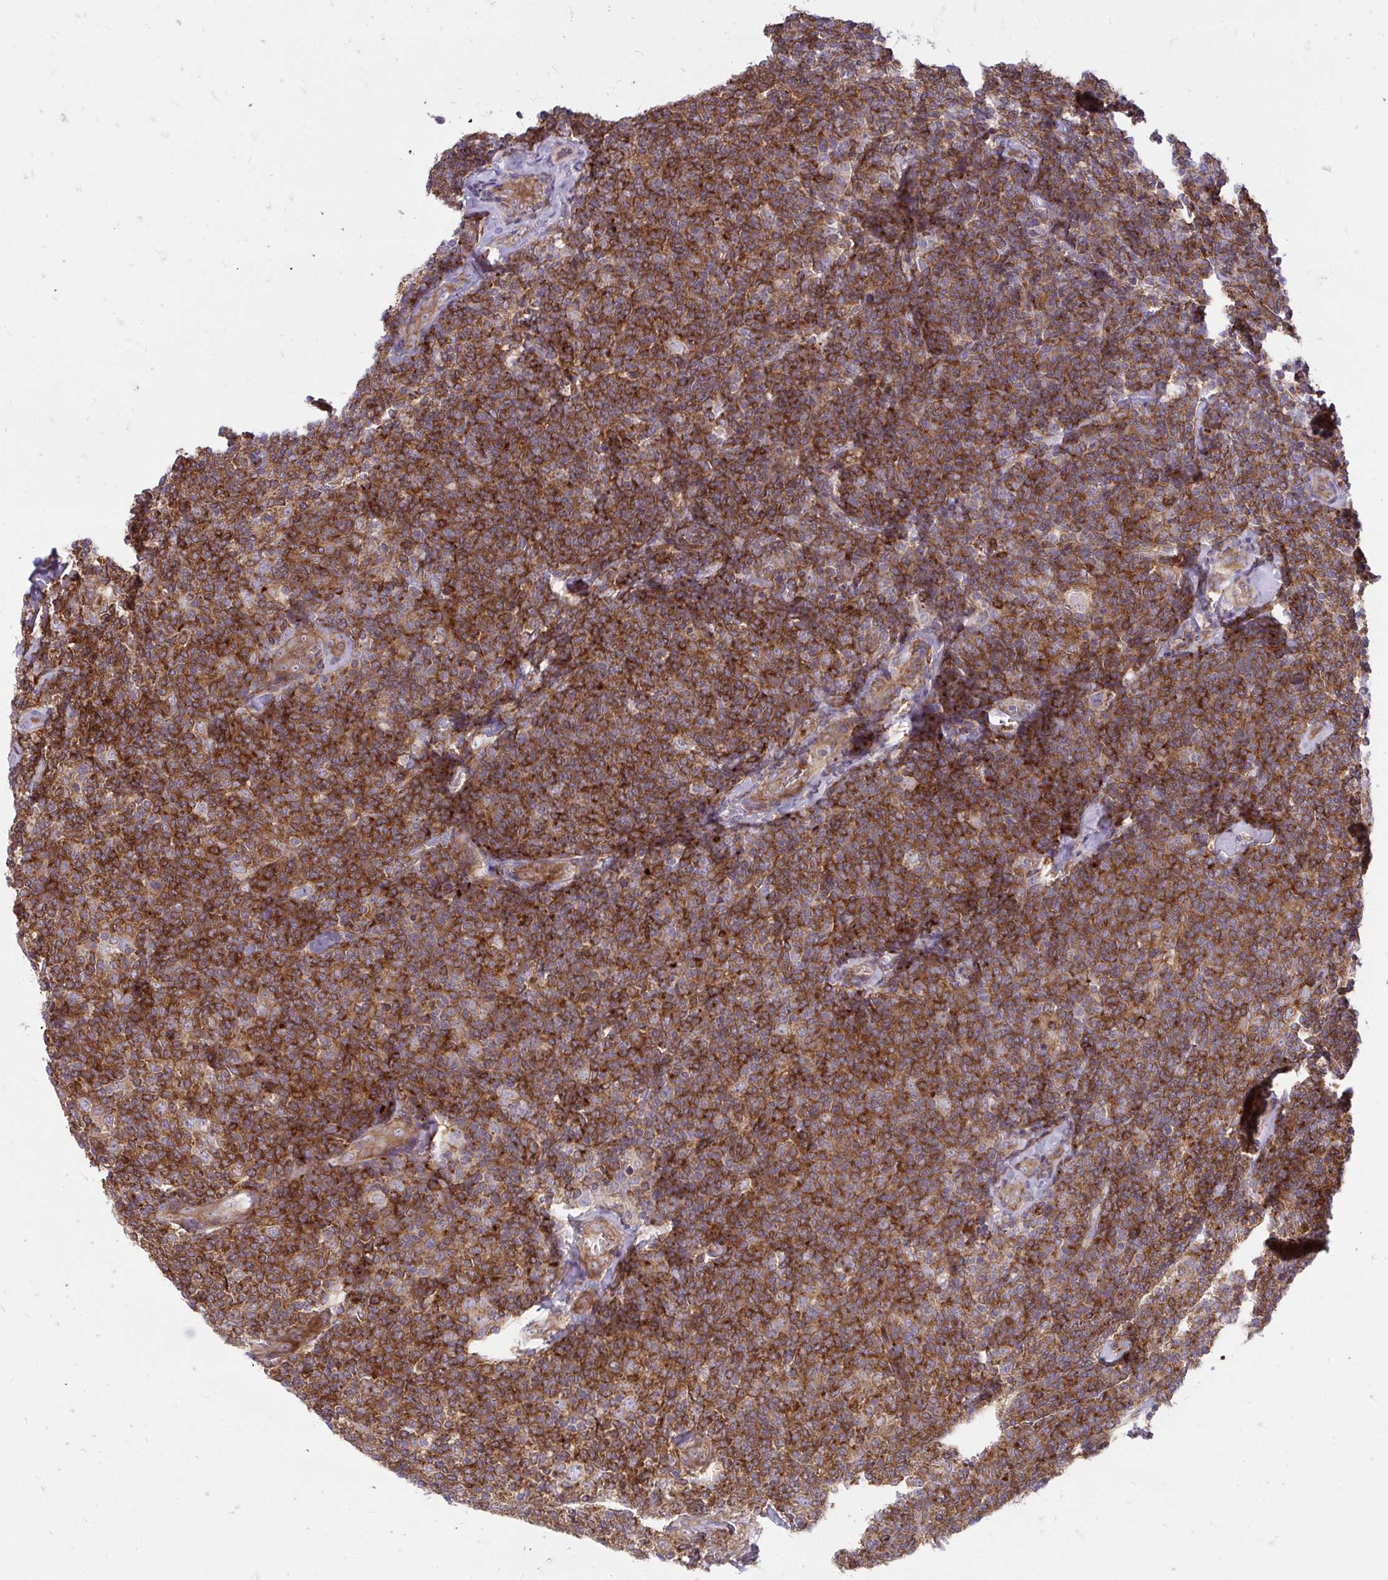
{"staining": {"intensity": "strong", "quantity": ">75%", "location": "cytoplasmic/membranous"}, "tissue": "lymphoma", "cell_type": "Tumor cells", "image_type": "cancer", "snomed": [{"axis": "morphology", "description": "Malignant lymphoma, non-Hodgkin's type, Low grade"}, {"axis": "topography", "description": "Lymph node"}], "caption": "IHC (DAB (3,3'-diaminobenzidine)) staining of human low-grade malignant lymphoma, non-Hodgkin's type demonstrates strong cytoplasmic/membranous protein positivity in about >75% of tumor cells. The staining is performed using DAB brown chromogen to label protein expression. The nuclei are counter-stained blue using hematoxylin.", "gene": "ASAP1", "patient": {"sex": "female", "age": 56}}